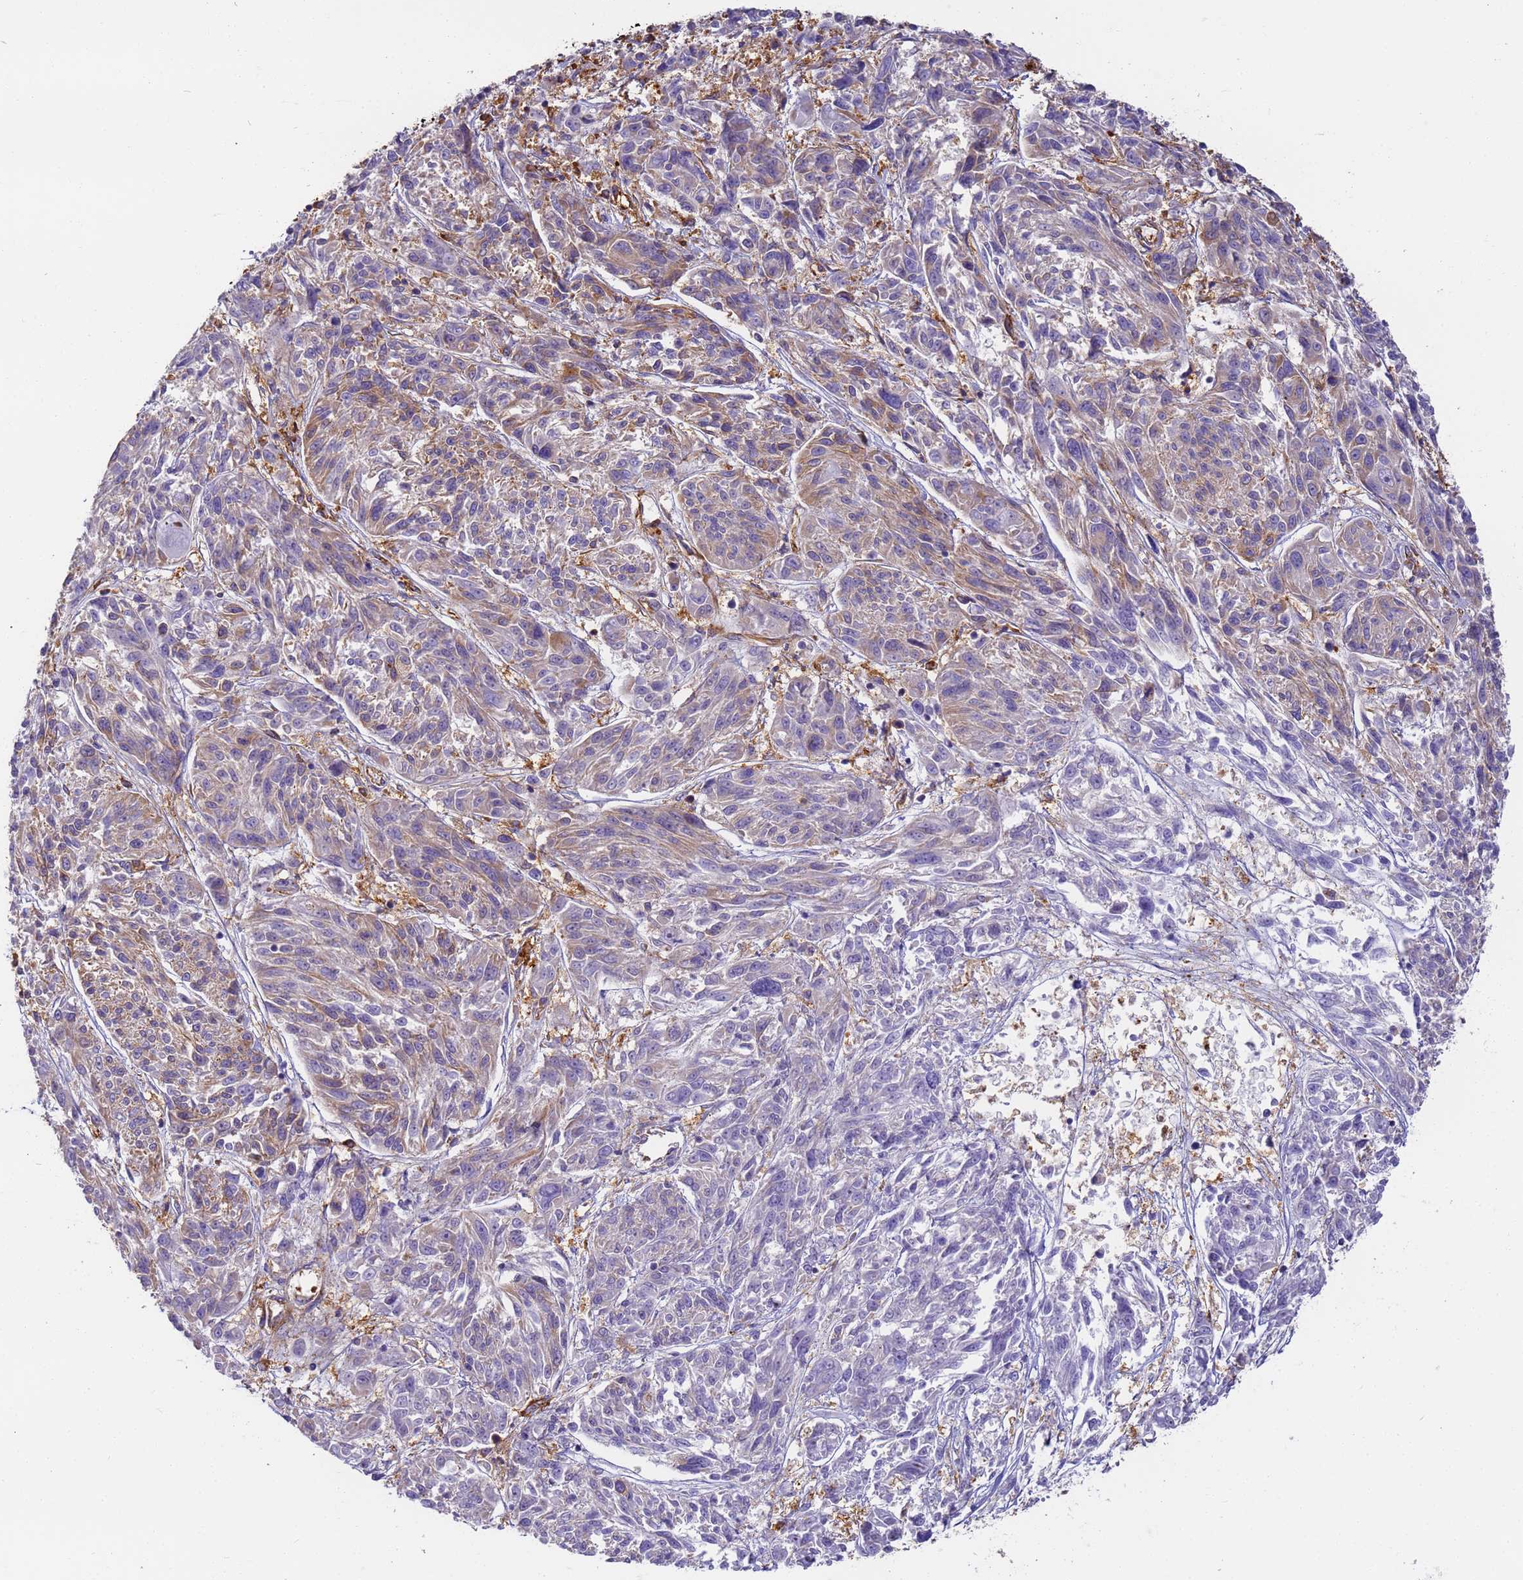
{"staining": {"intensity": "weak", "quantity": "25%-75%", "location": "cytoplasmic/membranous"}, "tissue": "melanoma", "cell_type": "Tumor cells", "image_type": "cancer", "snomed": [{"axis": "morphology", "description": "Malignant melanoma, NOS"}, {"axis": "topography", "description": "Skin"}], "caption": "Tumor cells reveal weak cytoplasmic/membranous positivity in approximately 25%-75% of cells in melanoma.", "gene": "DYNC1I2", "patient": {"sex": "male", "age": 53}}